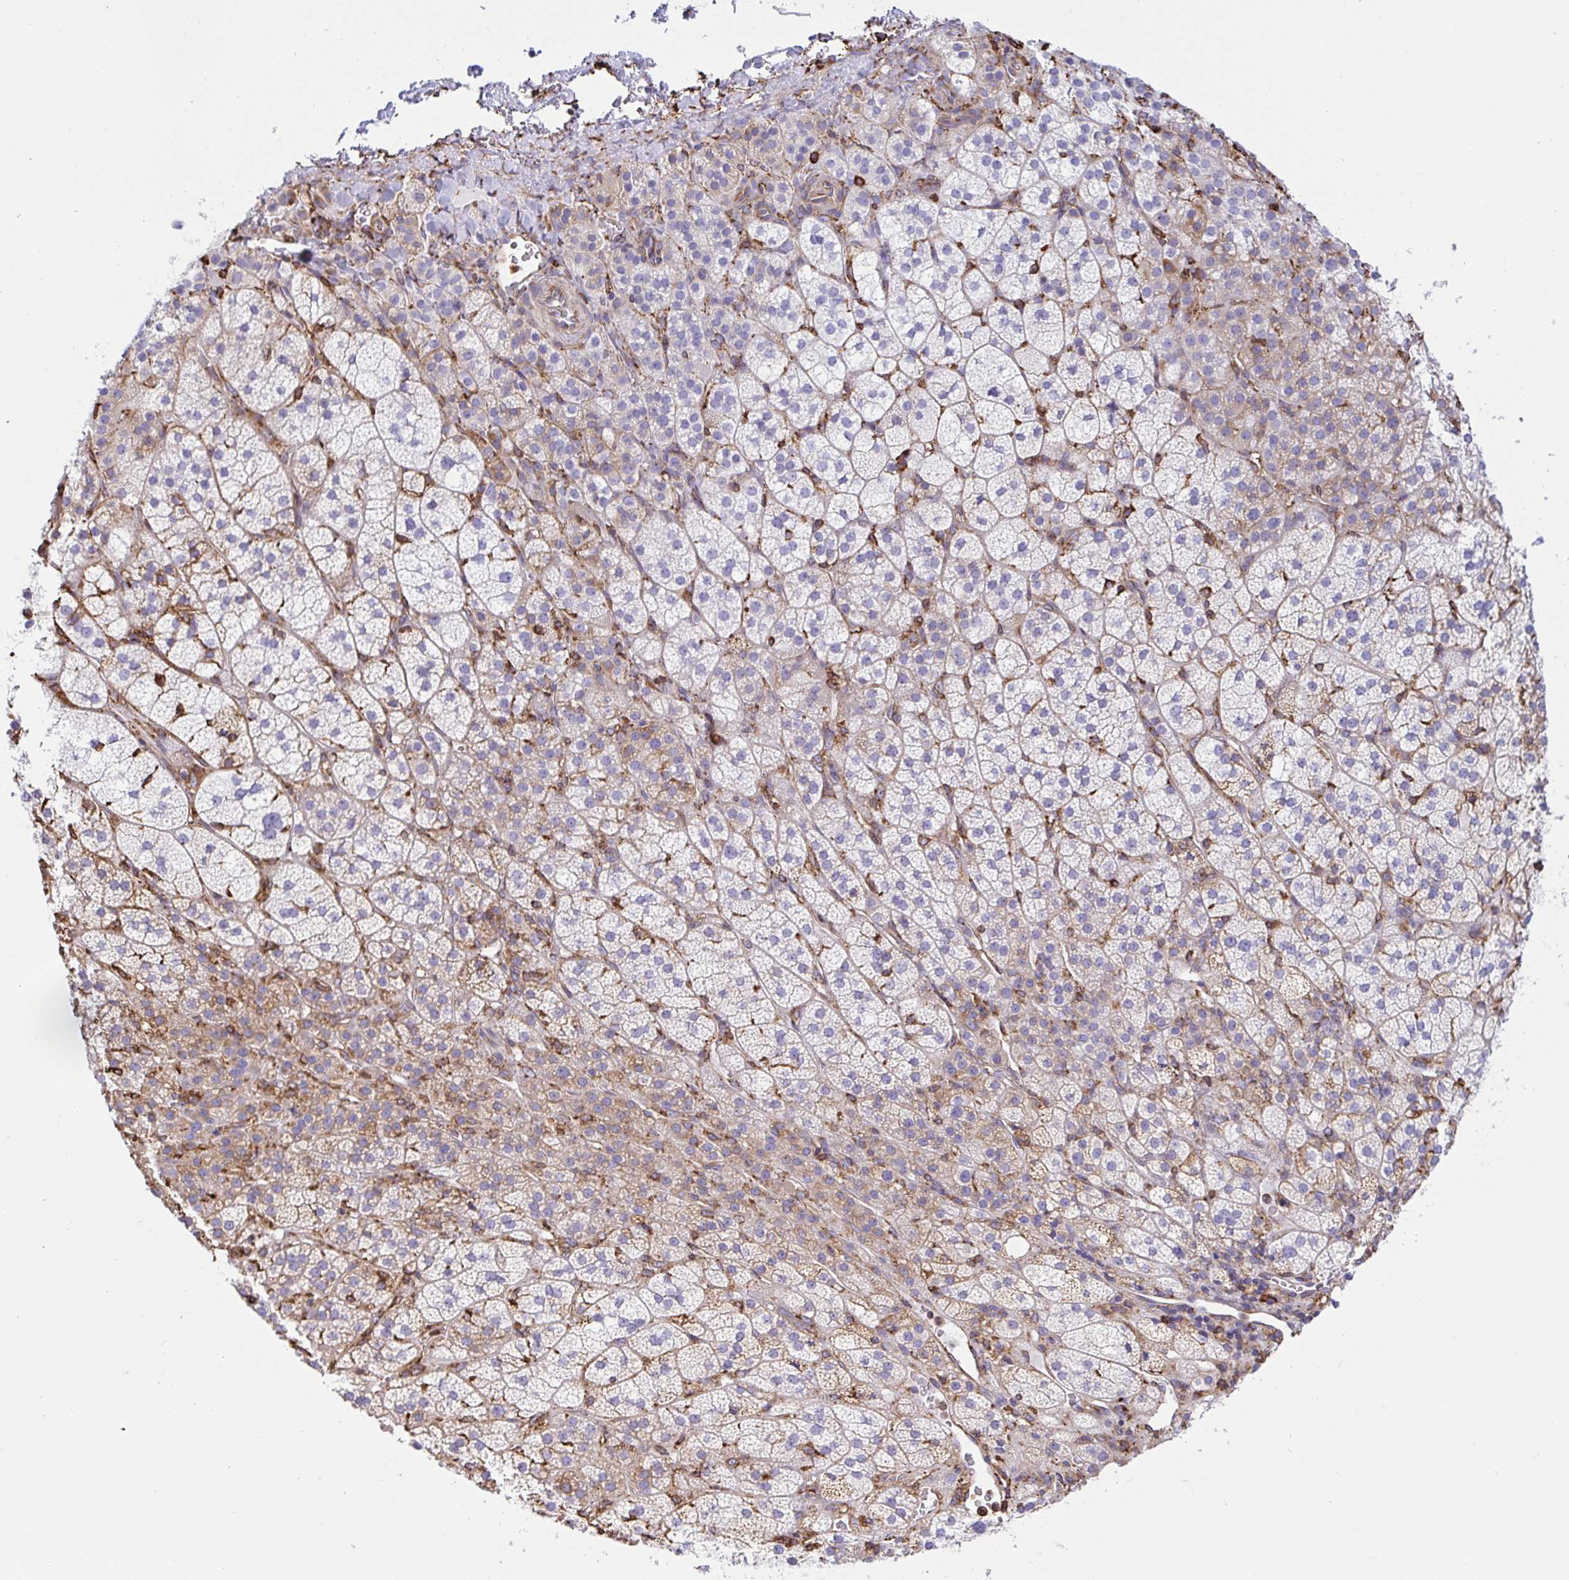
{"staining": {"intensity": "weak", "quantity": "<25%", "location": "cytoplasmic/membranous"}, "tissue": "adrenal gland", "cell_type": "Glandular cells", "image_type": "normal", "snomed": [{"axis": "morphology", "description": "Normal tissue, NOS"}, {"axis": "topography", "description": "Adrenal gland"}], "caption": "IHC of normal human adrenal gland demonstrates no staining in glandular cells. (DAB (3,3'-diaminobenzidine) immunohistochemistry (IHC) with hematoxylin counter stain).", "gene": "CLGN", "patient": {"sex": "female", "age": 60}}